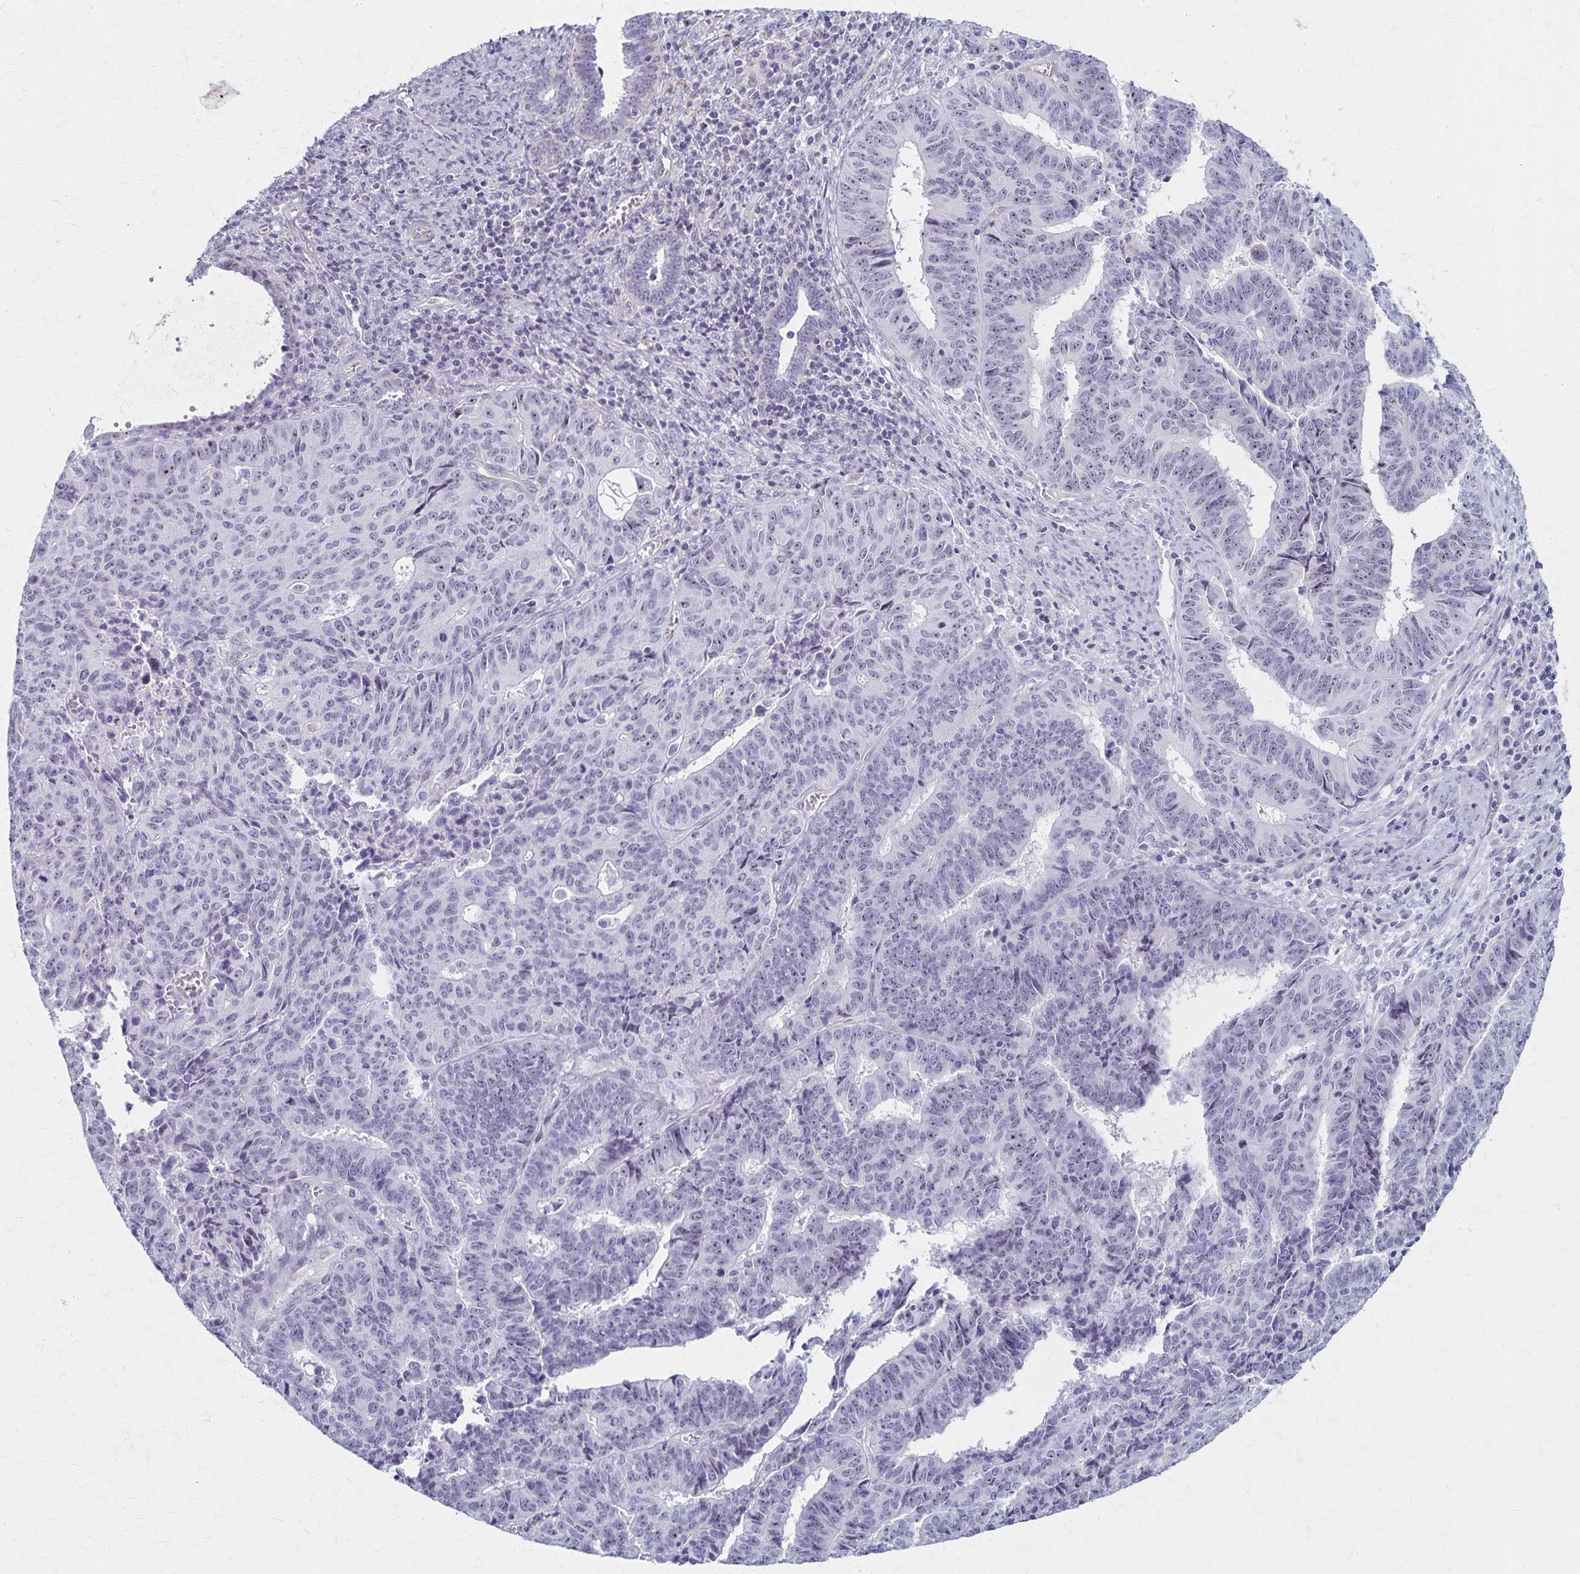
{"staining": {"intensity": "weak", "quantity": "<25%", "location": "nuclear"}, "tissue": "endometrial cancer", "cell_type": "Tumor cells", "image_type": "cancer", "snomed": [{"axis": "morphology", "description": "Adenocarcinoma, NOS"}, {"axis": "topography", "description": "Endometrium"}], "caption": "This is an IHC image of endometrial cancer (adenocarcinoma). There is no staining in tumor cells.", "gene": "DLK2", "patient": {"sex": "female", "age": 65}}